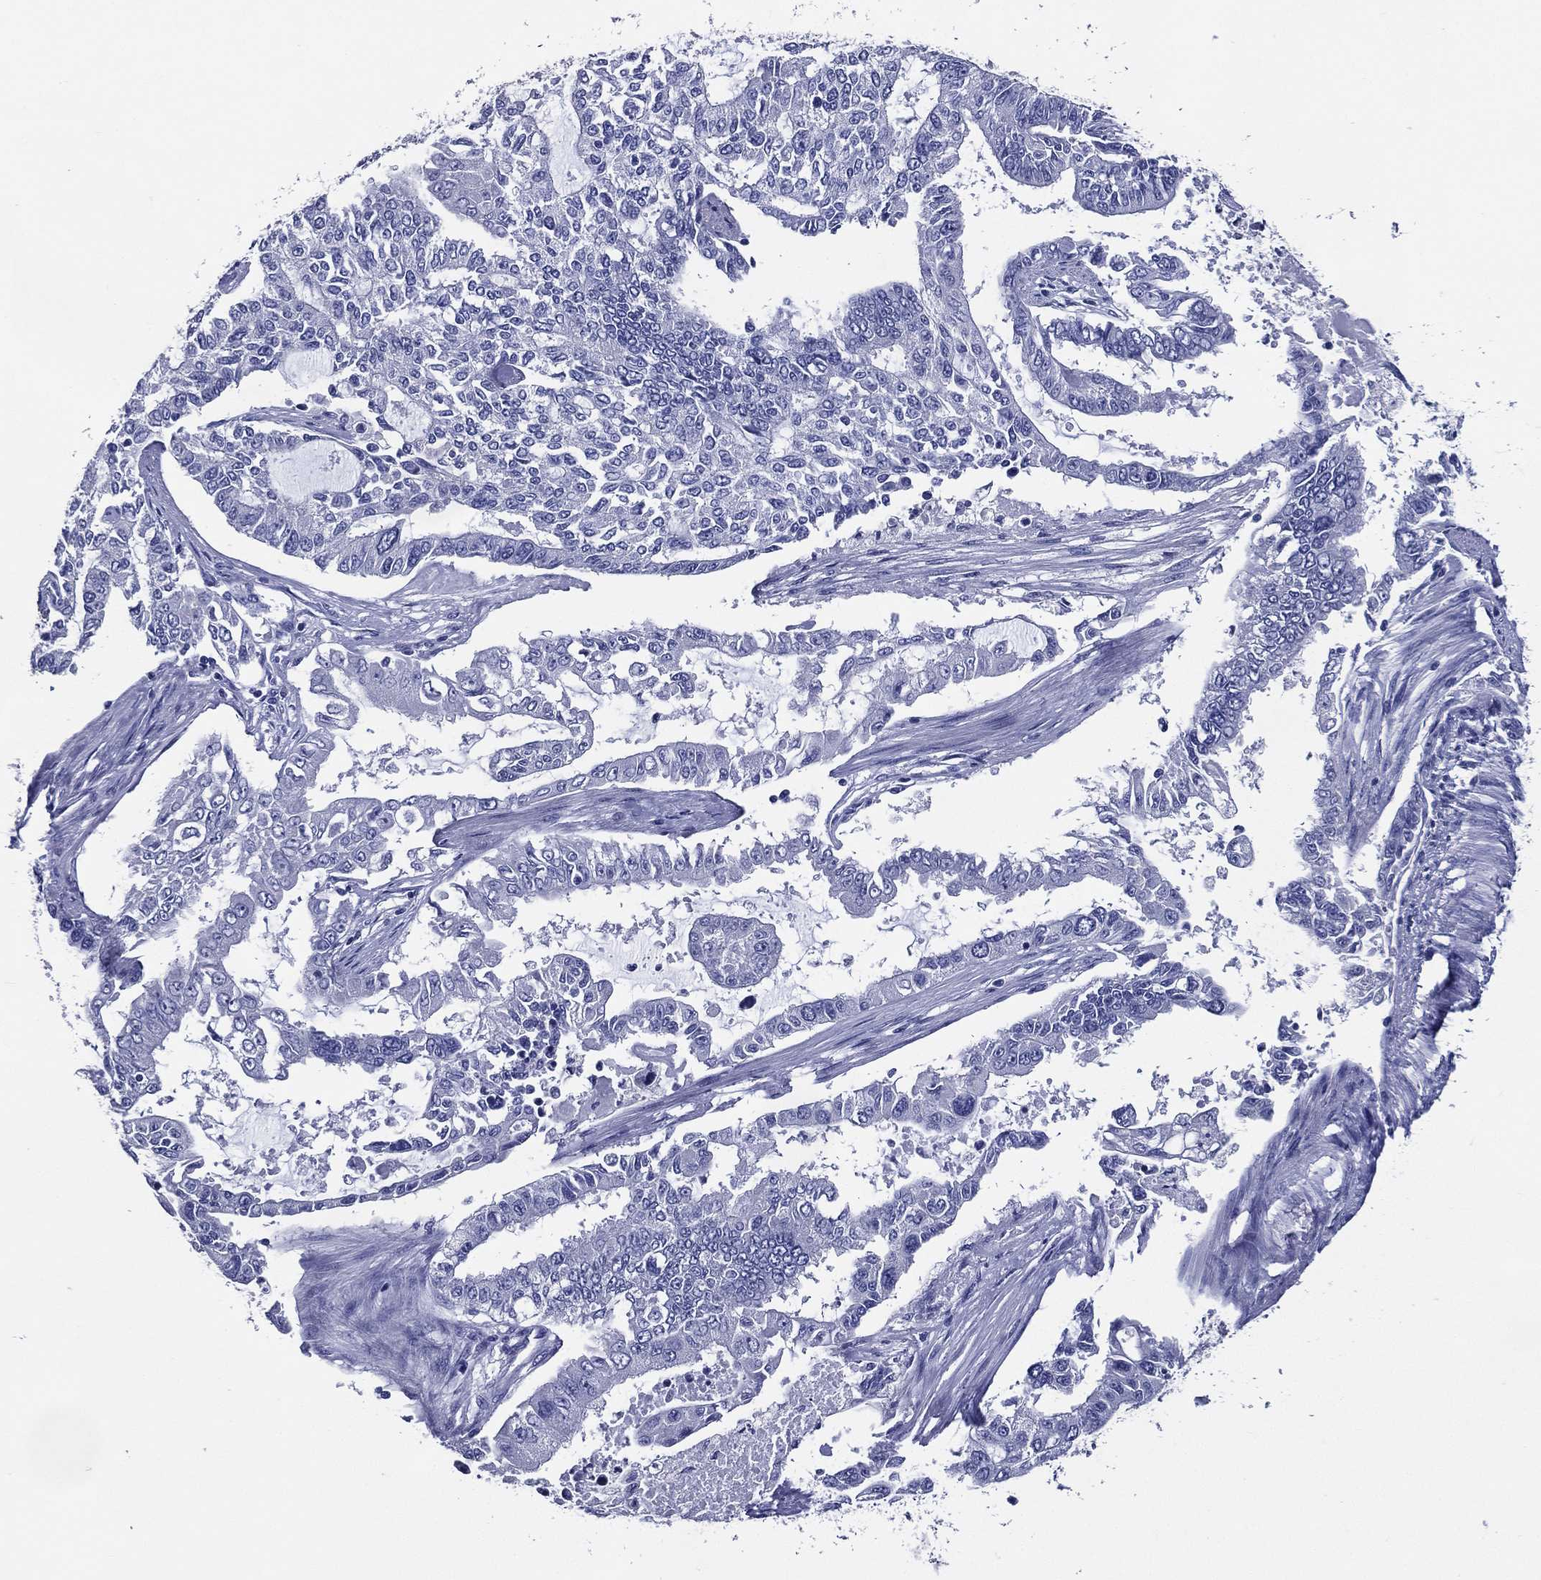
{"staining": {"intensity": "negative", "quantity": "none", "location": "none"}, "tissue": "endometrial cancer", "cell_type": "Tumor cells", "image_type": "cancer", "snomed": [{"axis": "morphology", "description": "Adenocarcinoma, NOS"}, {"axis": "topography", "description": "Uterus"}], "caption": "This is a photomicrograph of immunohistochemistry (IHC) staining of endometrial adenocarcinoma, which shows no expression in tumor cells. Nuclei are stained in blue.", "gene": "ACE2", "patient": {"sex": "female", "age": 59}}